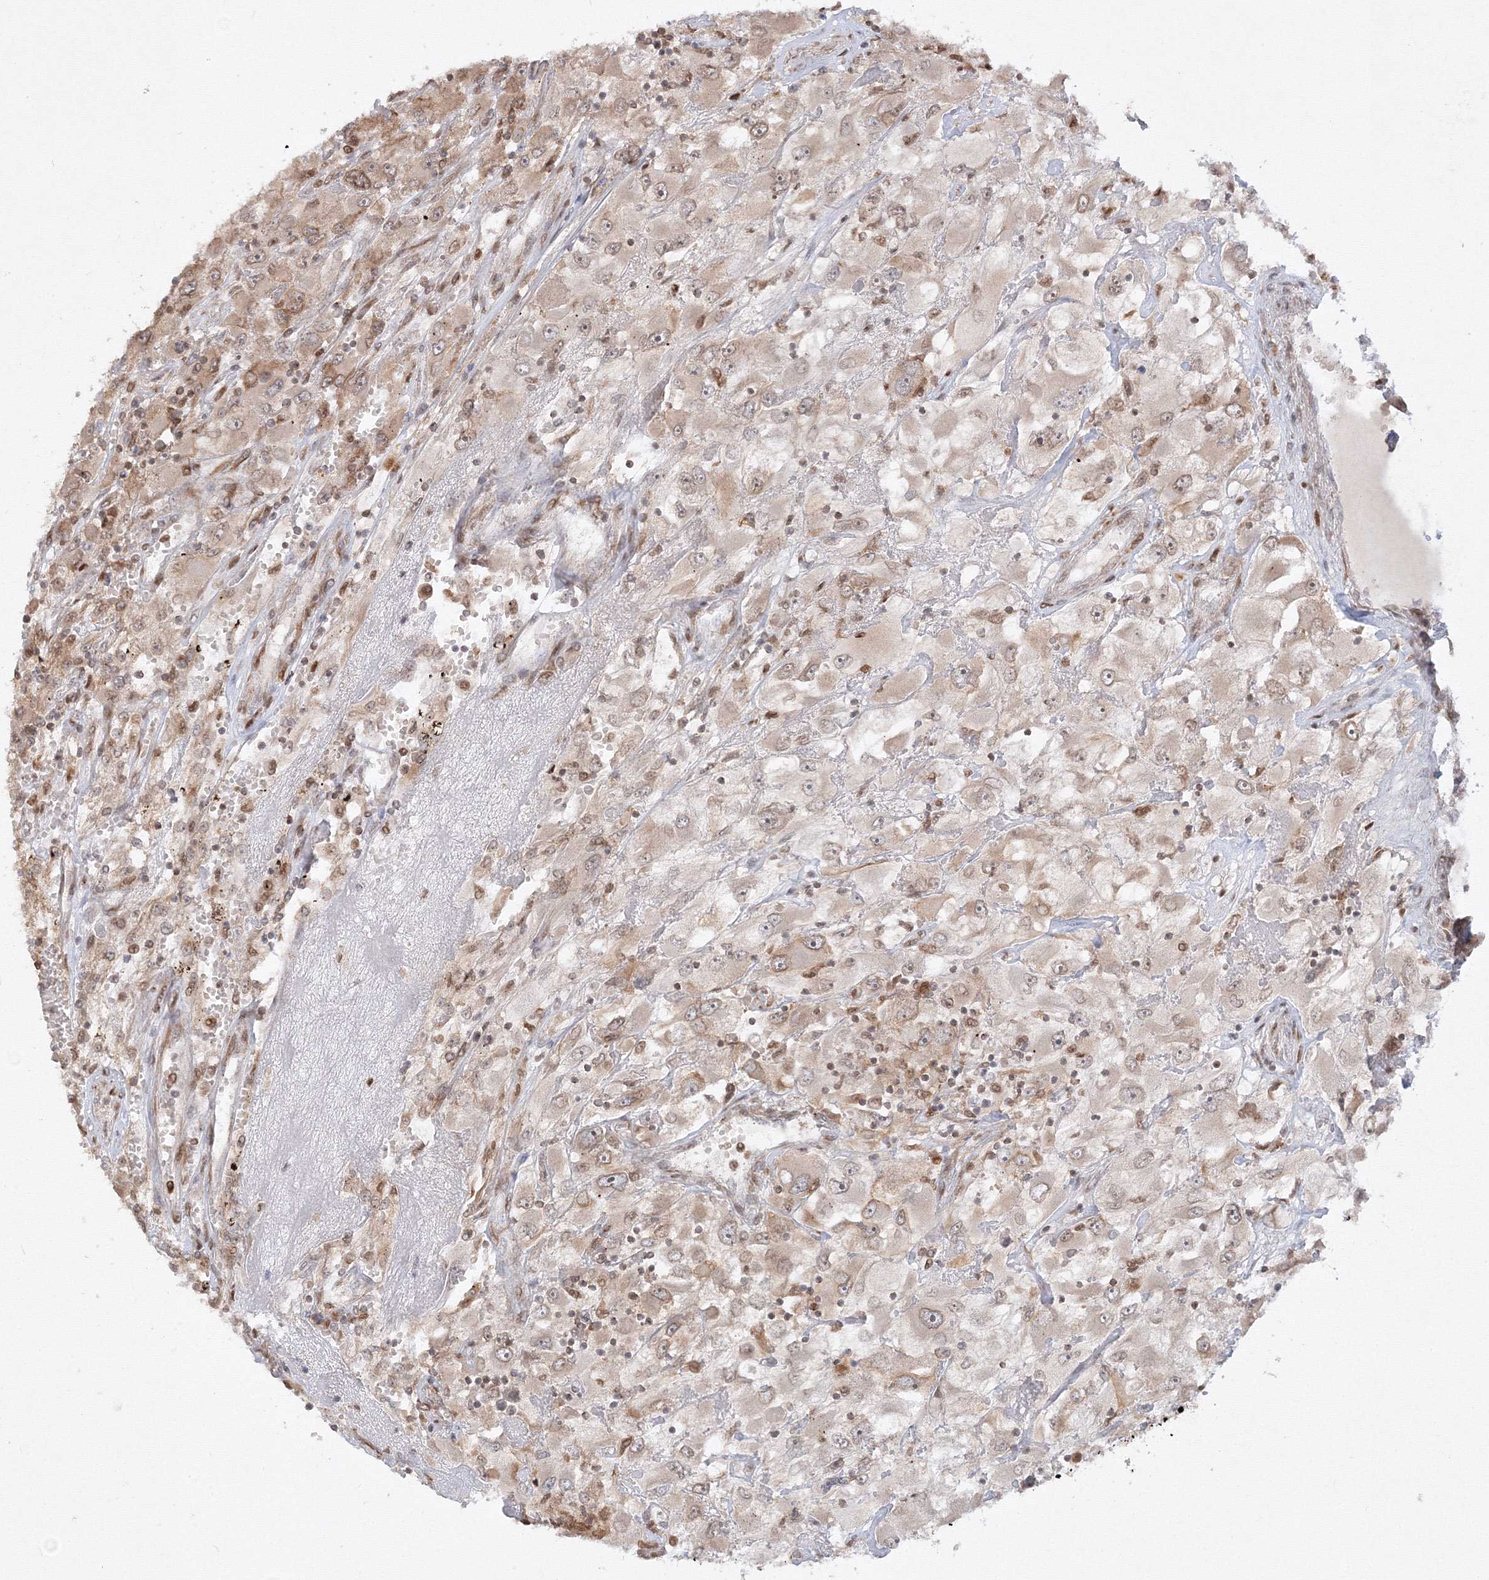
{"staining": {"intensity": "moderate", "quantity": "25%-75%", "location": "cytoplasmic/membranous"}, "tissue": "renal cancer", "cell_type": "Tumor cells", "image_type": "cancer", "snomed": [{"axis": "morphology", "description": "Adenocarcinoma, NOS"}, {"axis": "topography", "description": "Kidney"}], "caption": "A histopathology image of renal cancer stained for a protein exhibits moderate cytoplasmic/membranous brown staining in tumor cells.", "gene": "TMEM50B", "patient": {"sex": "female", "age": 52}}